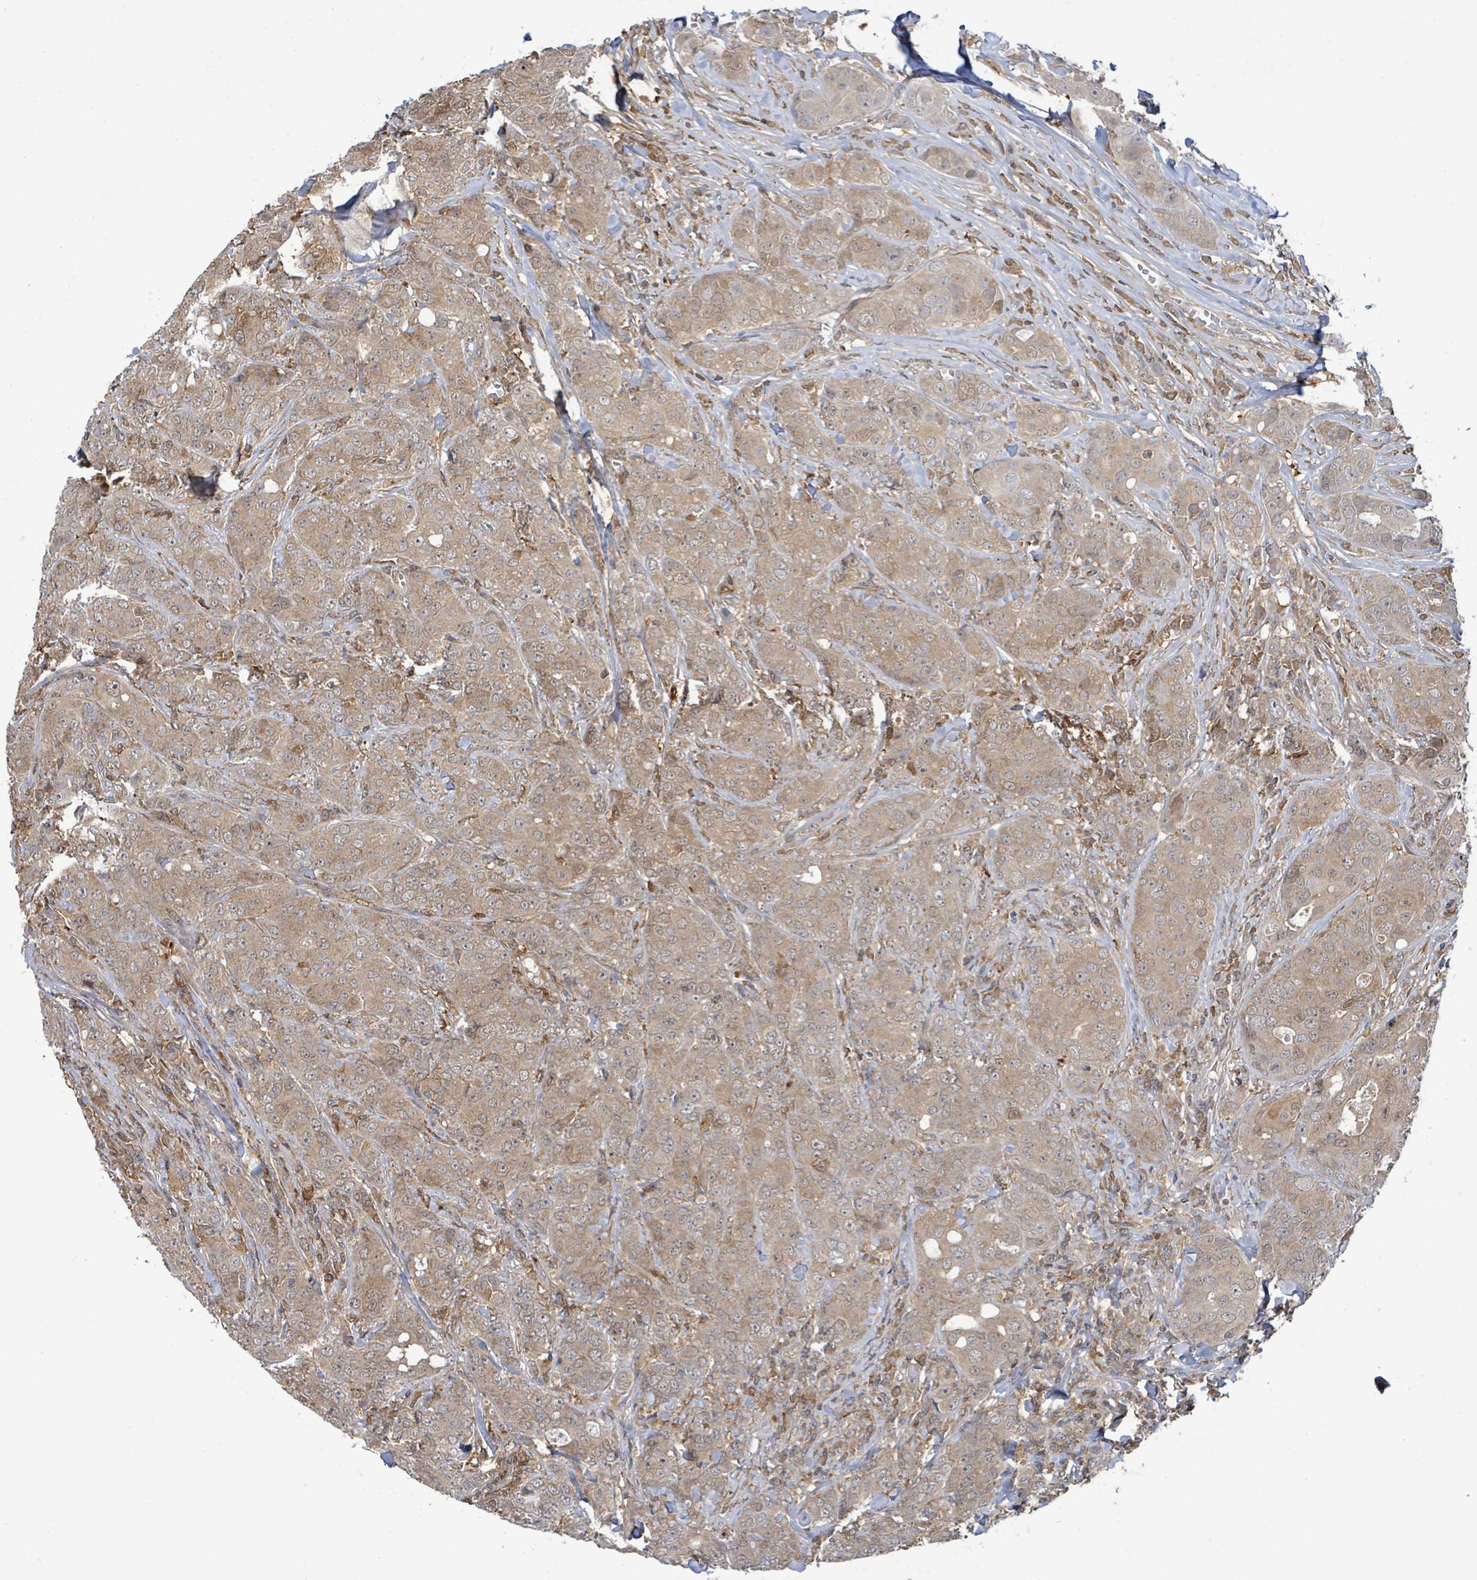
{"staining": {"intensity": "weak", "quantity": ">75%", "location": "cytoplasmic/membranous"}, "tissue": "breast cancer", "cell_type": "Tumor cells", "image_type": "cancer", "snomed": [{"axis": "morphology", "description": "Duct carcinoma"}, {"axis": "topography", "description": "Breast"}], "caption": "IHC micrograph of neoplastic tissue: human breast cancer stained using immunohistochemistry (IHC) reveals low levels of weak protein expression localized specifically in the cytoplasmic/membranous of tumor cells, appearing as a cytoplasmic/membranous brown color.", "gene": "PGAM1", "patient": {"sex": "female", "age": 43}}